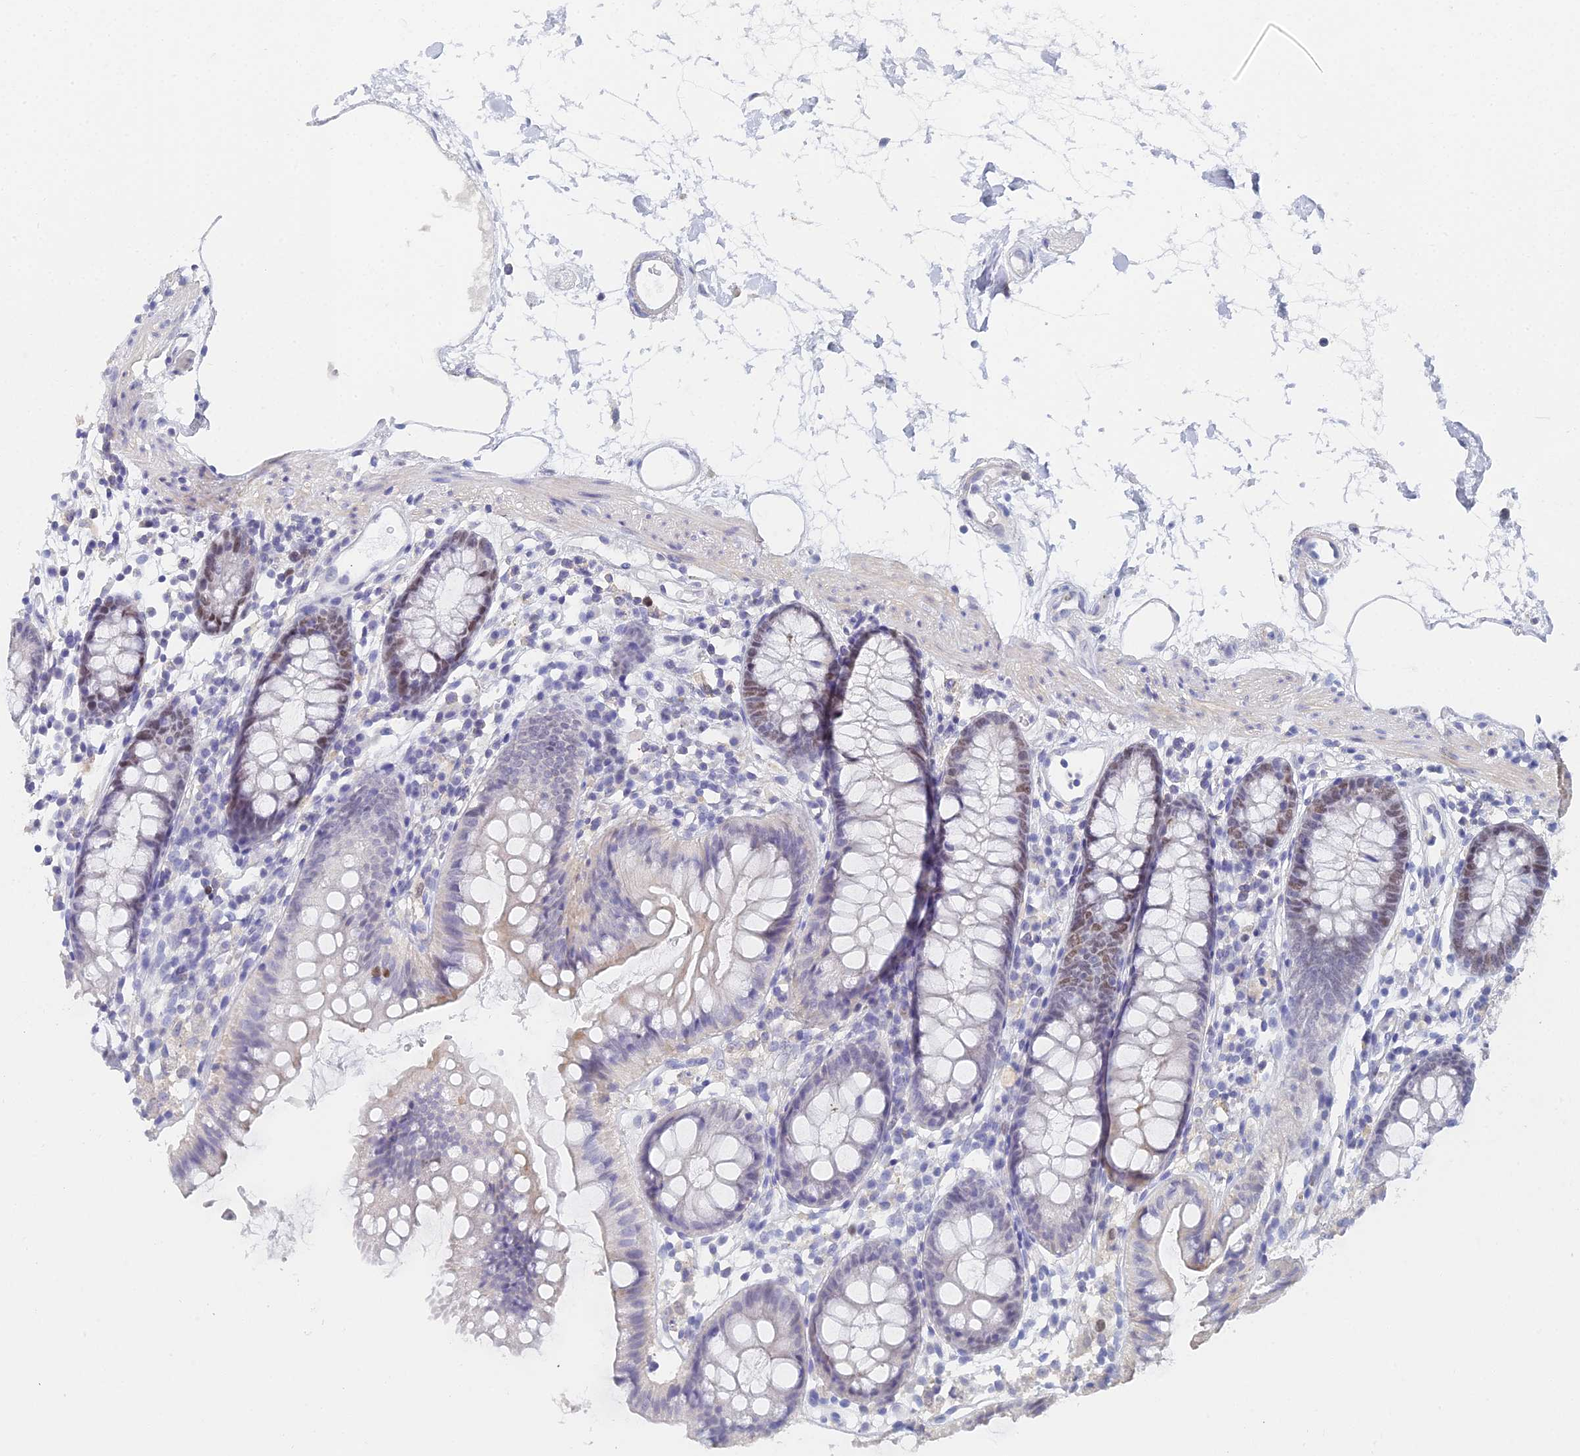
{"staining": {"intensity": "negative", "quantity": "none", "location": "none"}, "tissue": "colon", "cell_type": "Endothelial cells", "image_type": "normal", "snomed": [{"axis": "morphology", "description": "Normal tissue, NOS"}, {"axis": "topography", "description": "Colon"}], "caption": "Unremarkable colon was stained to show a protein in brown. There is no significant staining in endothelial cells. (DAB immunohistochemistry (IHC) visualized using brightfield microscopy, high magnification).", "gene": "MCM2", "patient": {"sex": "female", "age": 84}}